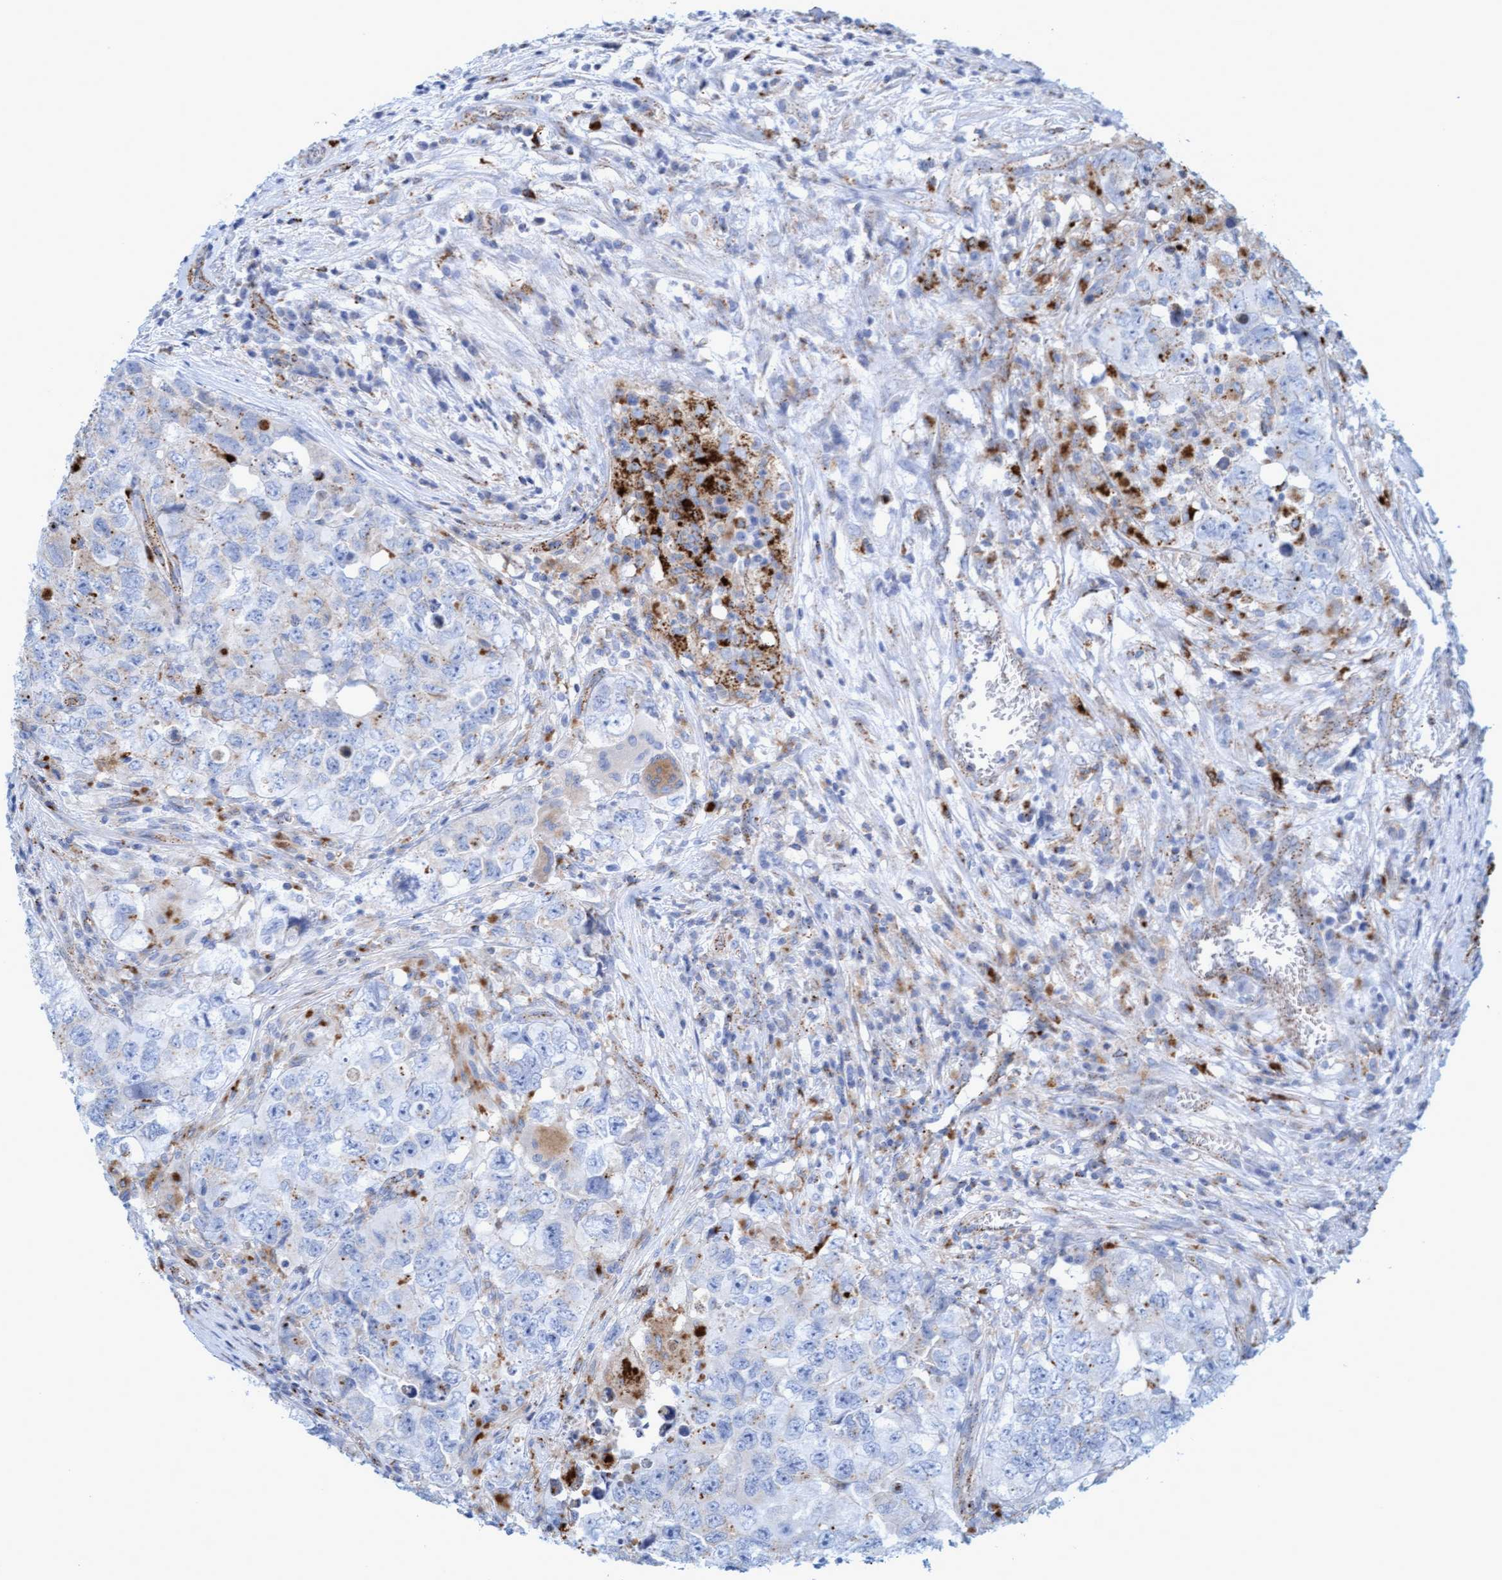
{"staining": {"intensity": "weak", "quantity": "<25%", "location": "cytoplasmic/membranous"}, "tissue": "testis cancer", "cell_type": "Tumor cells", "image_type": "cancer", "snomed": [{"axis": "morphology", "description": "Seminoma, NOS"}, {"axis": "morphology", "description": "Carcinoma, Embryonal, NOS"}, {"axis": "topography", "description": "Testis"}], "caption": "Testis embryonal carcinoma stained for a protein using immunohistochemistry exhibits no staining tumor cells.", "gene": "SGSH", "patient": {"sex": "male", "age": 43}}